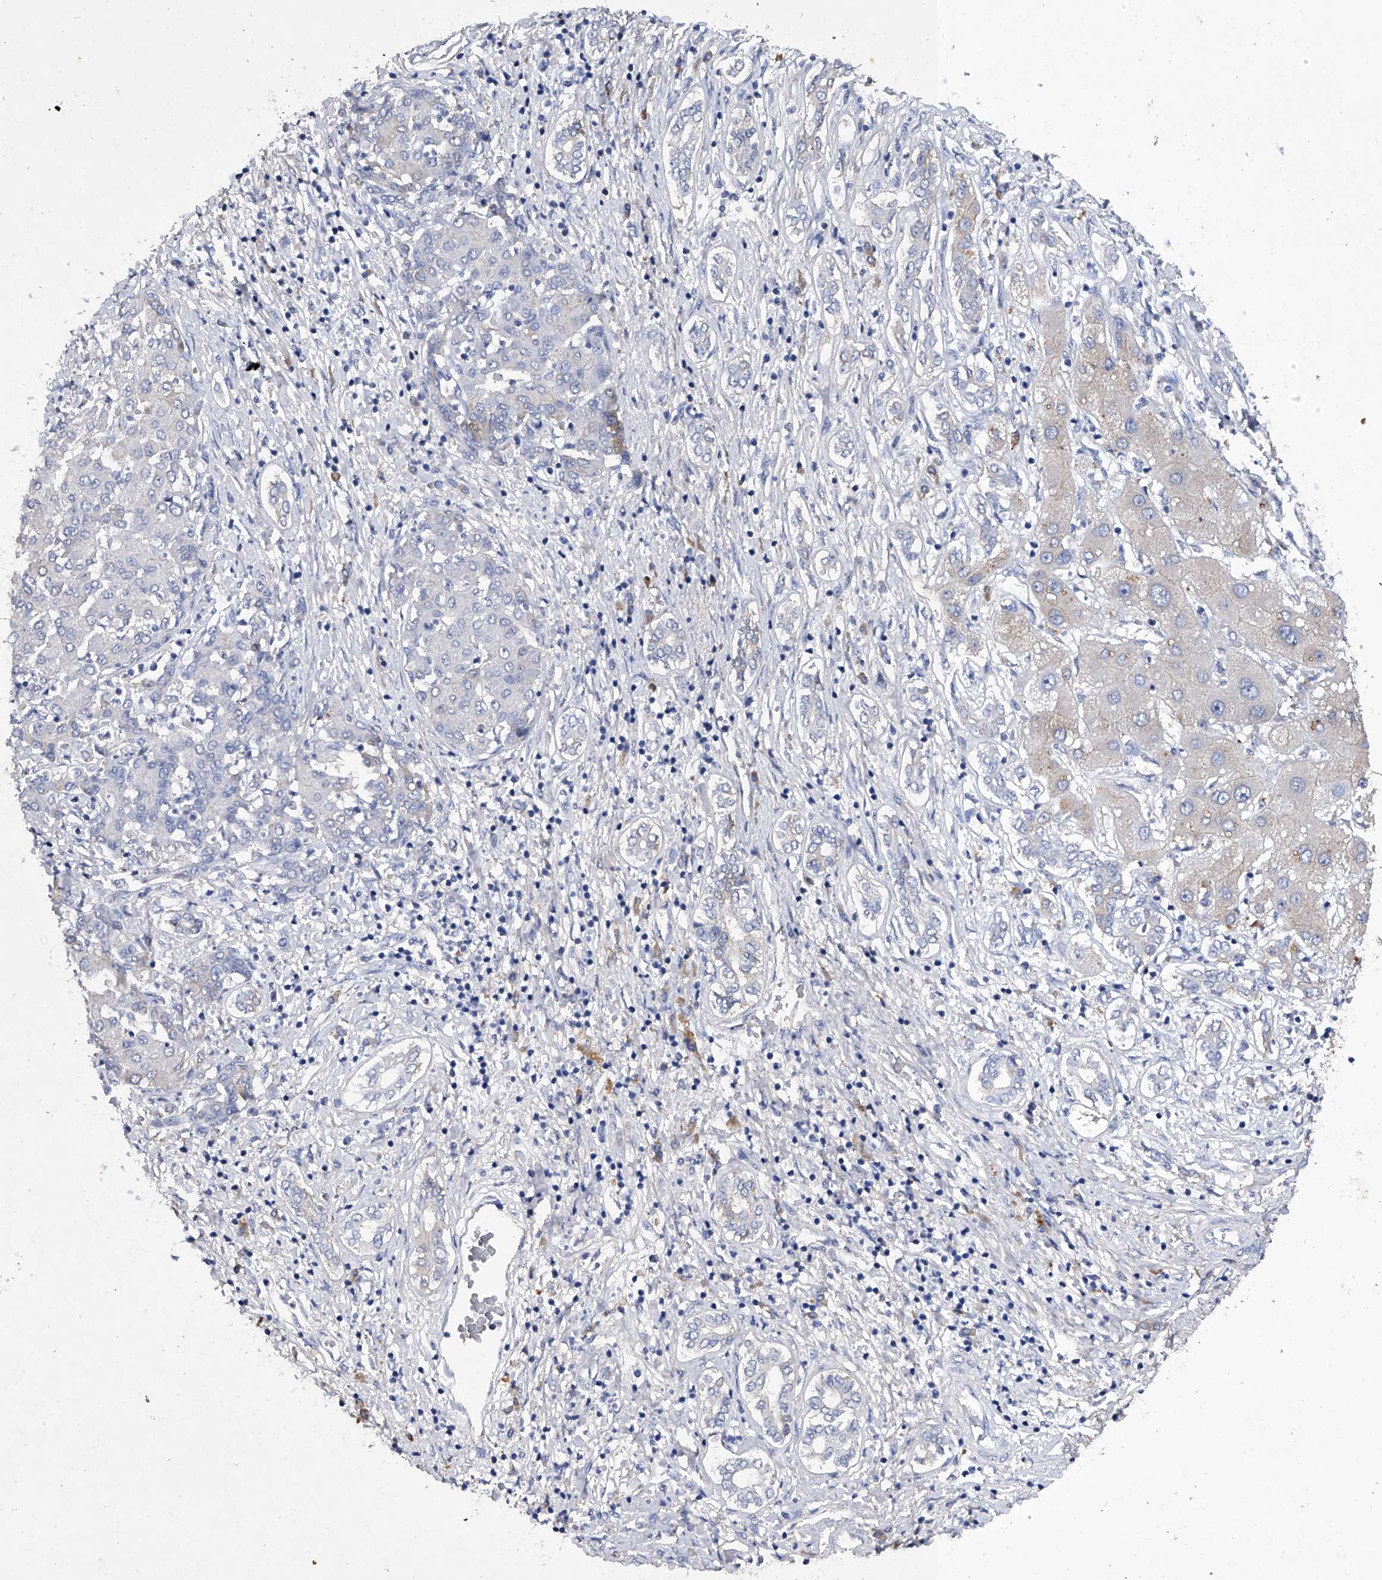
{"staining": {"intensity": "negative", "quantity": "none", "location": "none"}, "tissue": "liver cancer", "cell_type": "Tumor cells", "image_type": "cancer", "snomed": [{"axis": "morphology", "description": "Carcinoma, Hepatocellular, NOS"}, {"axis": "topography", "description": "Liver"}], "caption": "IHC of human liver hepatocellular carcinoma reveals no positivity in tumor cells.", "gene": "ASNS", "patient": {"sex": "male", "age": 65}}